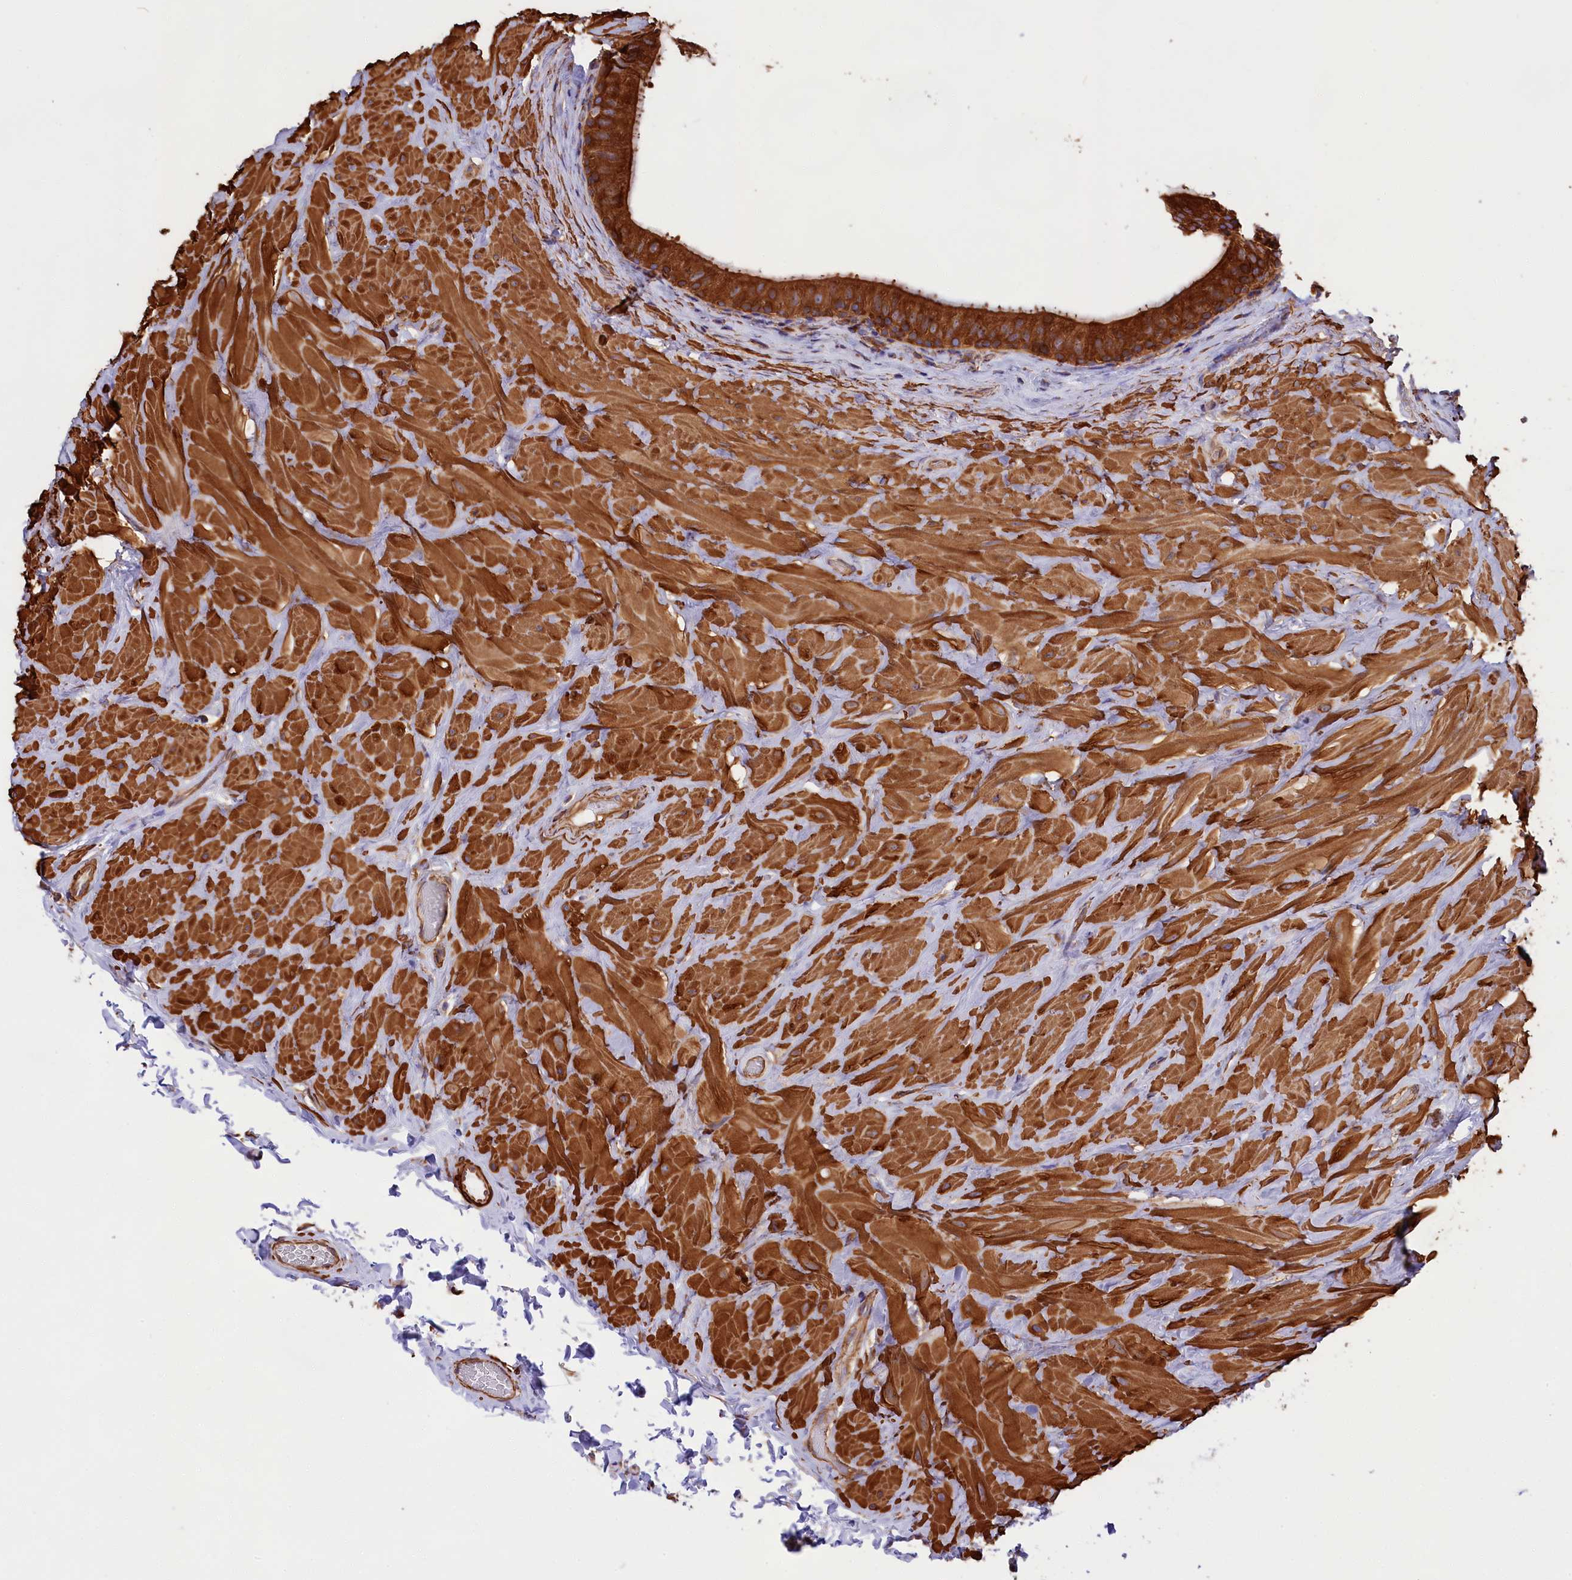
{"staining": {"intensity": "strong", "quantity": ">75%", "location": "cytoplasmic/membranous"}, "tissue": "epididymis", "cell_type": "Glandular cells", "image_type": "normal", "snomed": [{"axis": "morphology", "description": "Normal tissue, NOS"}, {"axis": "topography", "description": "Soft tissue"}, {"axis": "topography", "description": "Vascular tissue"}, {"axis": "topography", "description": "Epididymis"}], "caption": "Epididymis was stained to show a protein in brown. There is high levels of strong cytoplasmic/membranous expression in about >75% of glandular cells.", "gene": "GYS1", "patient": {"sex": "male", "age": 49}}